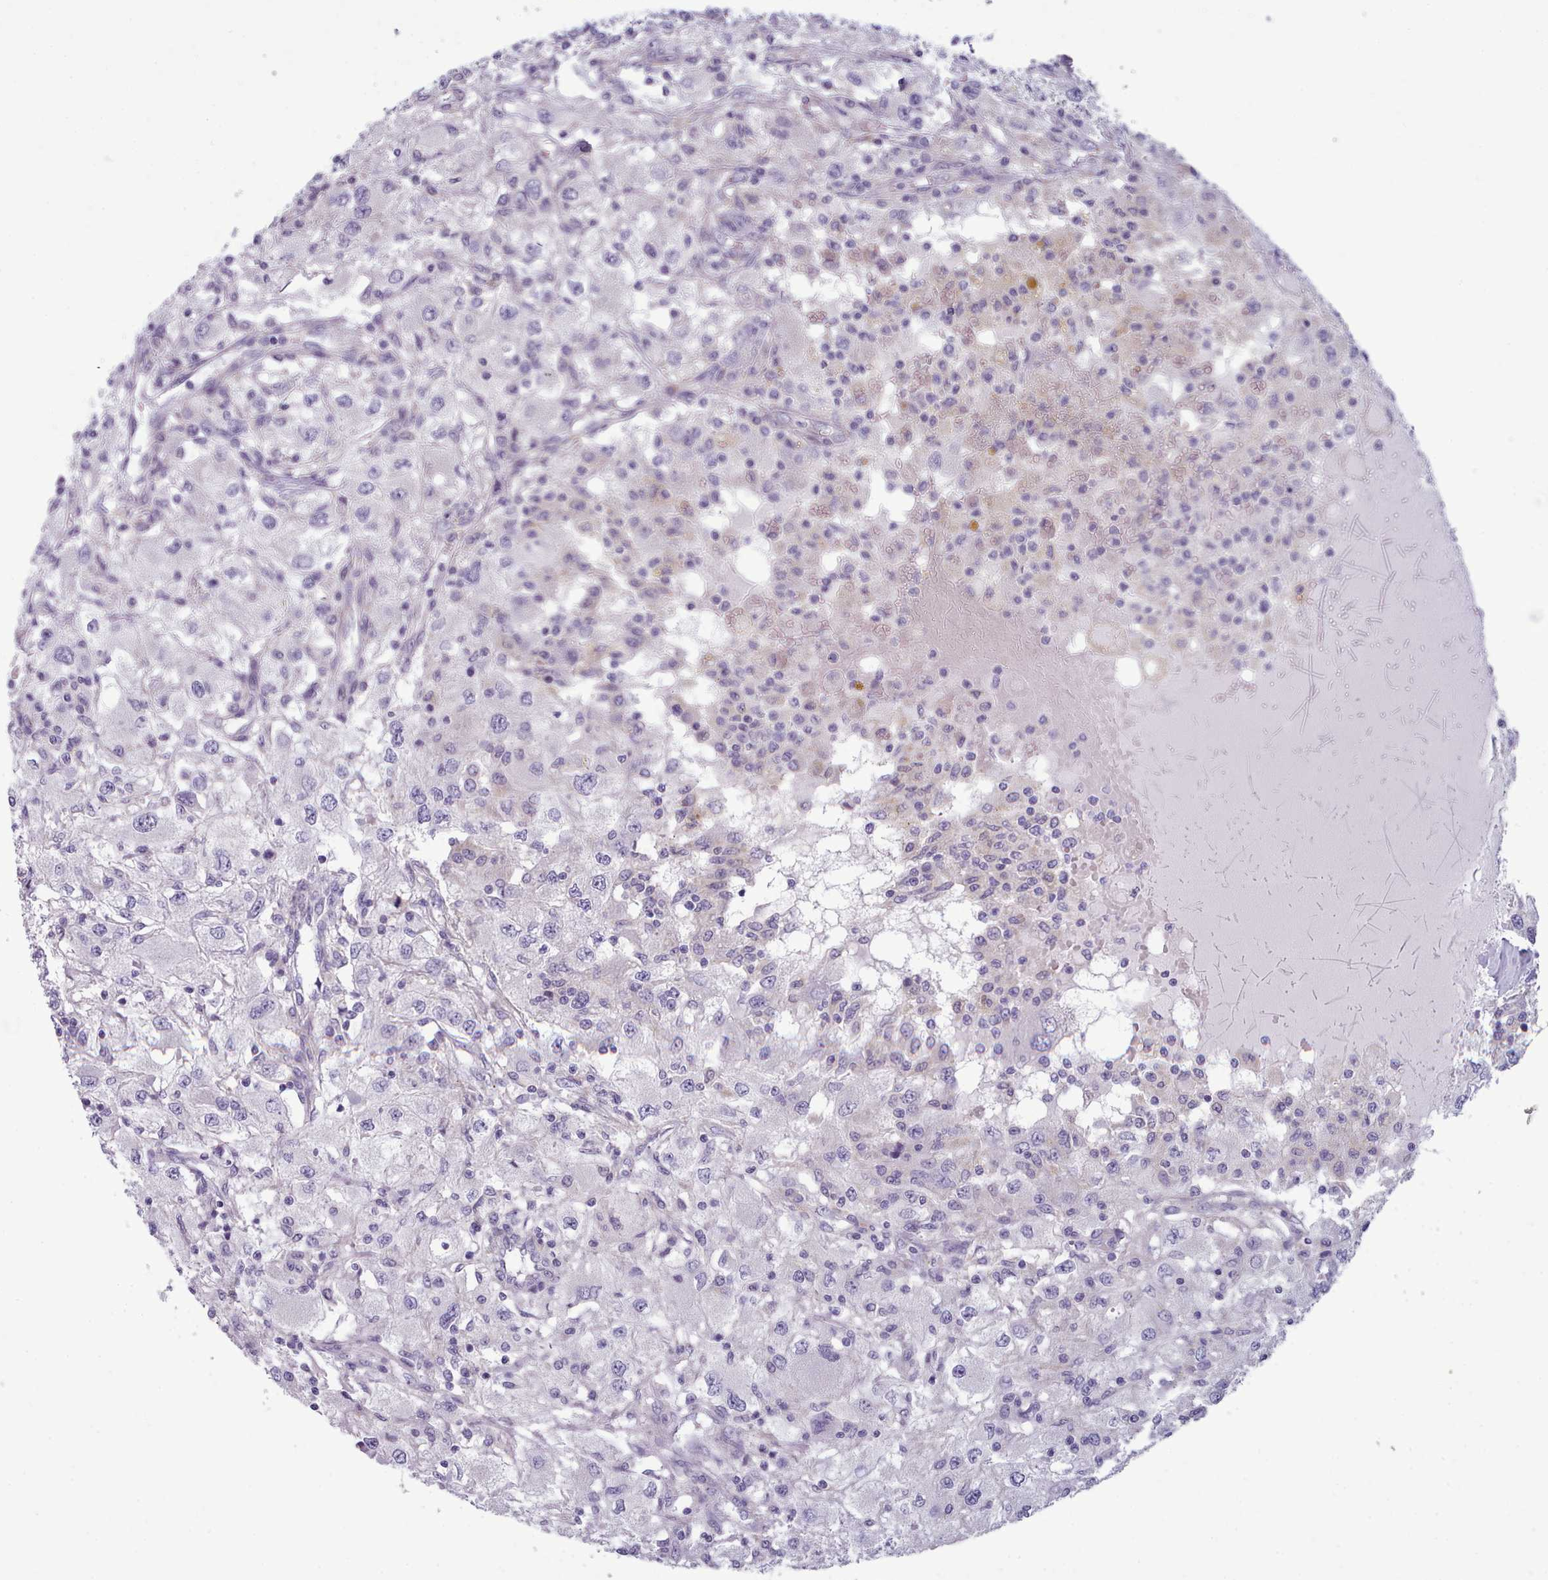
{"staining": {"intensity": "negative", "quantity": "none", "location": "none"}, "tissue": "renal cancer", "cell_type": "Tumor cells", "image_type": "cancer", "snomed": [{"axis": "morphology", "description": "Adenocarcinoma, NOS"}, {"axis": "topography", "description": "Kidney"}], "caption": "This is a photomicrograph of IHC staining of adenocarcinoma (renal), which shows no expression in tumor cells.", "gene": "MYRFL", "patient": {"sex": "female", "age": 67}}